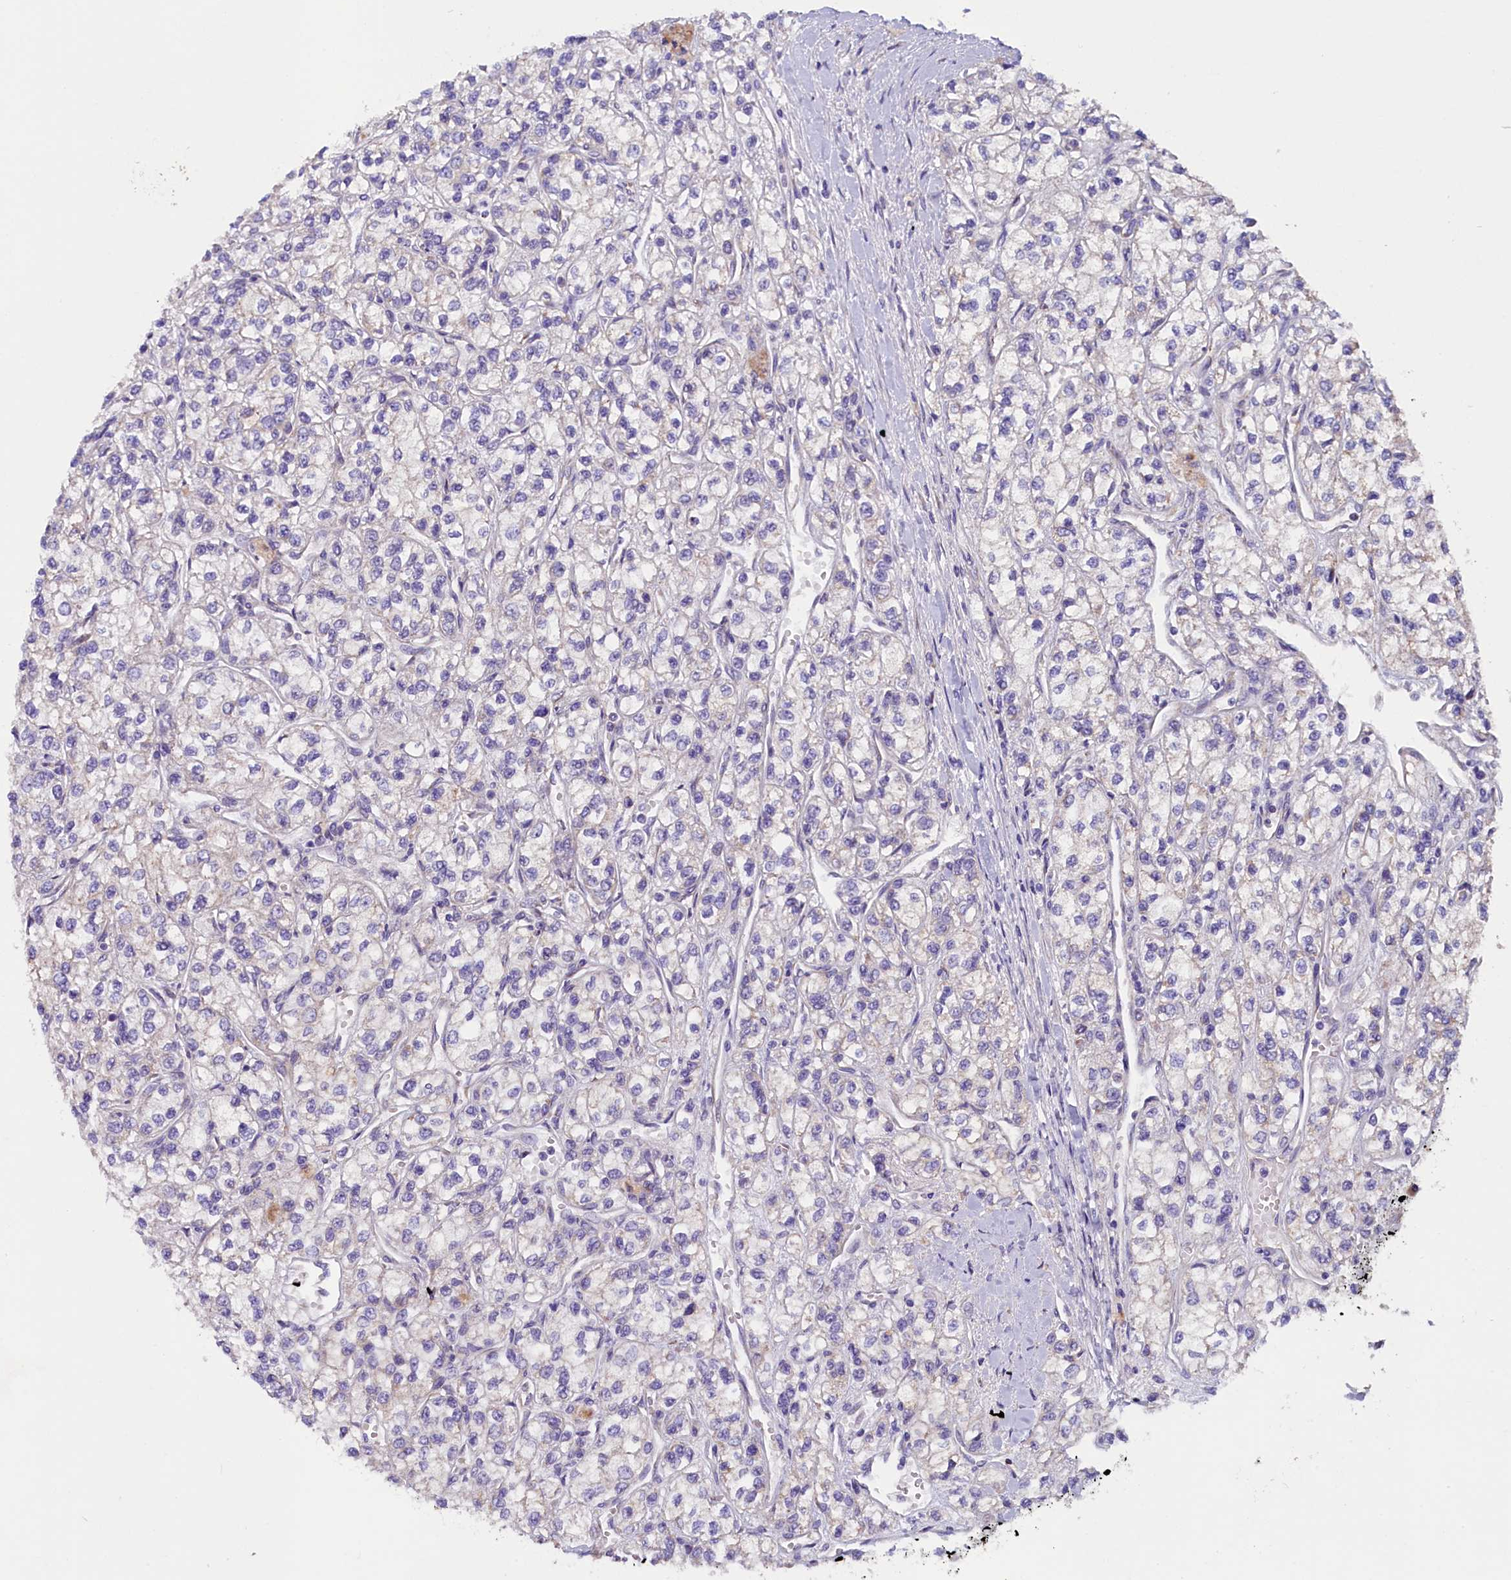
{"staining": {"intensity": "negative", "quantity": "none", "location": "none"}, "tissue": "renal cancer", "cell_type": "Tumor cells", "image_type": "cancer", "snomed": [{"axis": "morphology", "description": "Adenocarcinoma, NOS"}, {"axis": "topography", "description": "Kidney"}], "caption": "Adenocarcinoma (renal) was stained to show a protein in brown. There is no significant staining in tumor cells. The staining was performed using DAB to visualize the protein expression in brown, while the nuclei were stained in blue with hematoxylin (Magnification: 20x).", "gene": "GPR108", "patient": {"sex": "male", "age": 80}}